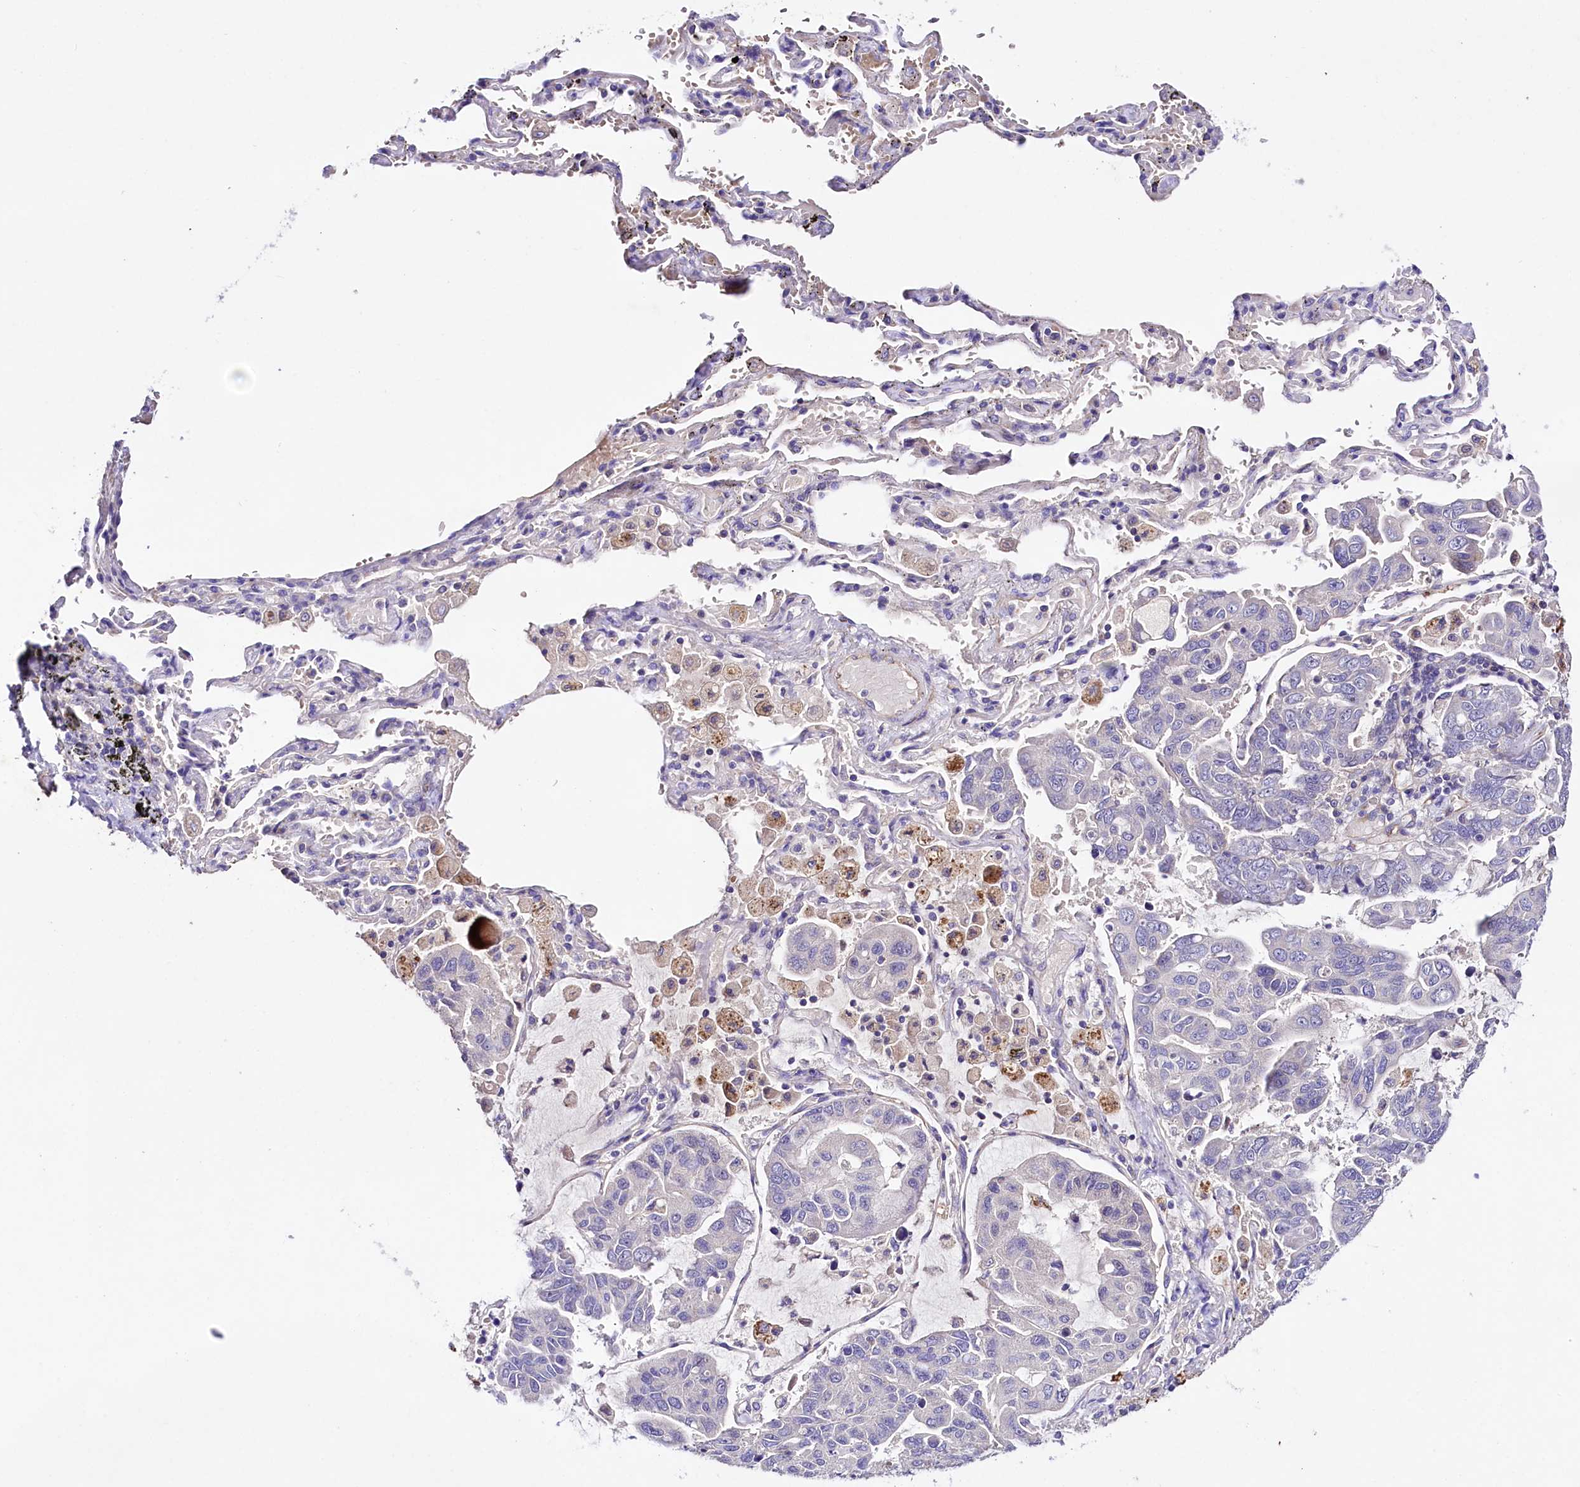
{"staining": {"intensity": "negative", "quantity": "none", "location": "none"}, "tissue": "lung cancer", "cell_type": "Tumor cells", "image_type": "cancer", "snomed": [{"axis": "morphology", "description": "Adenocarcinoma, NOS"}, {"axis": "topography", "description": "Lung"}], "caption": "This is a photomicrograph of immunohistochemistry staining of lung adenocarcinoma, which shows no positivity in tumor cells.", "gene": "SLC7A1", "patient": {"sex": "male", "age": 64}}